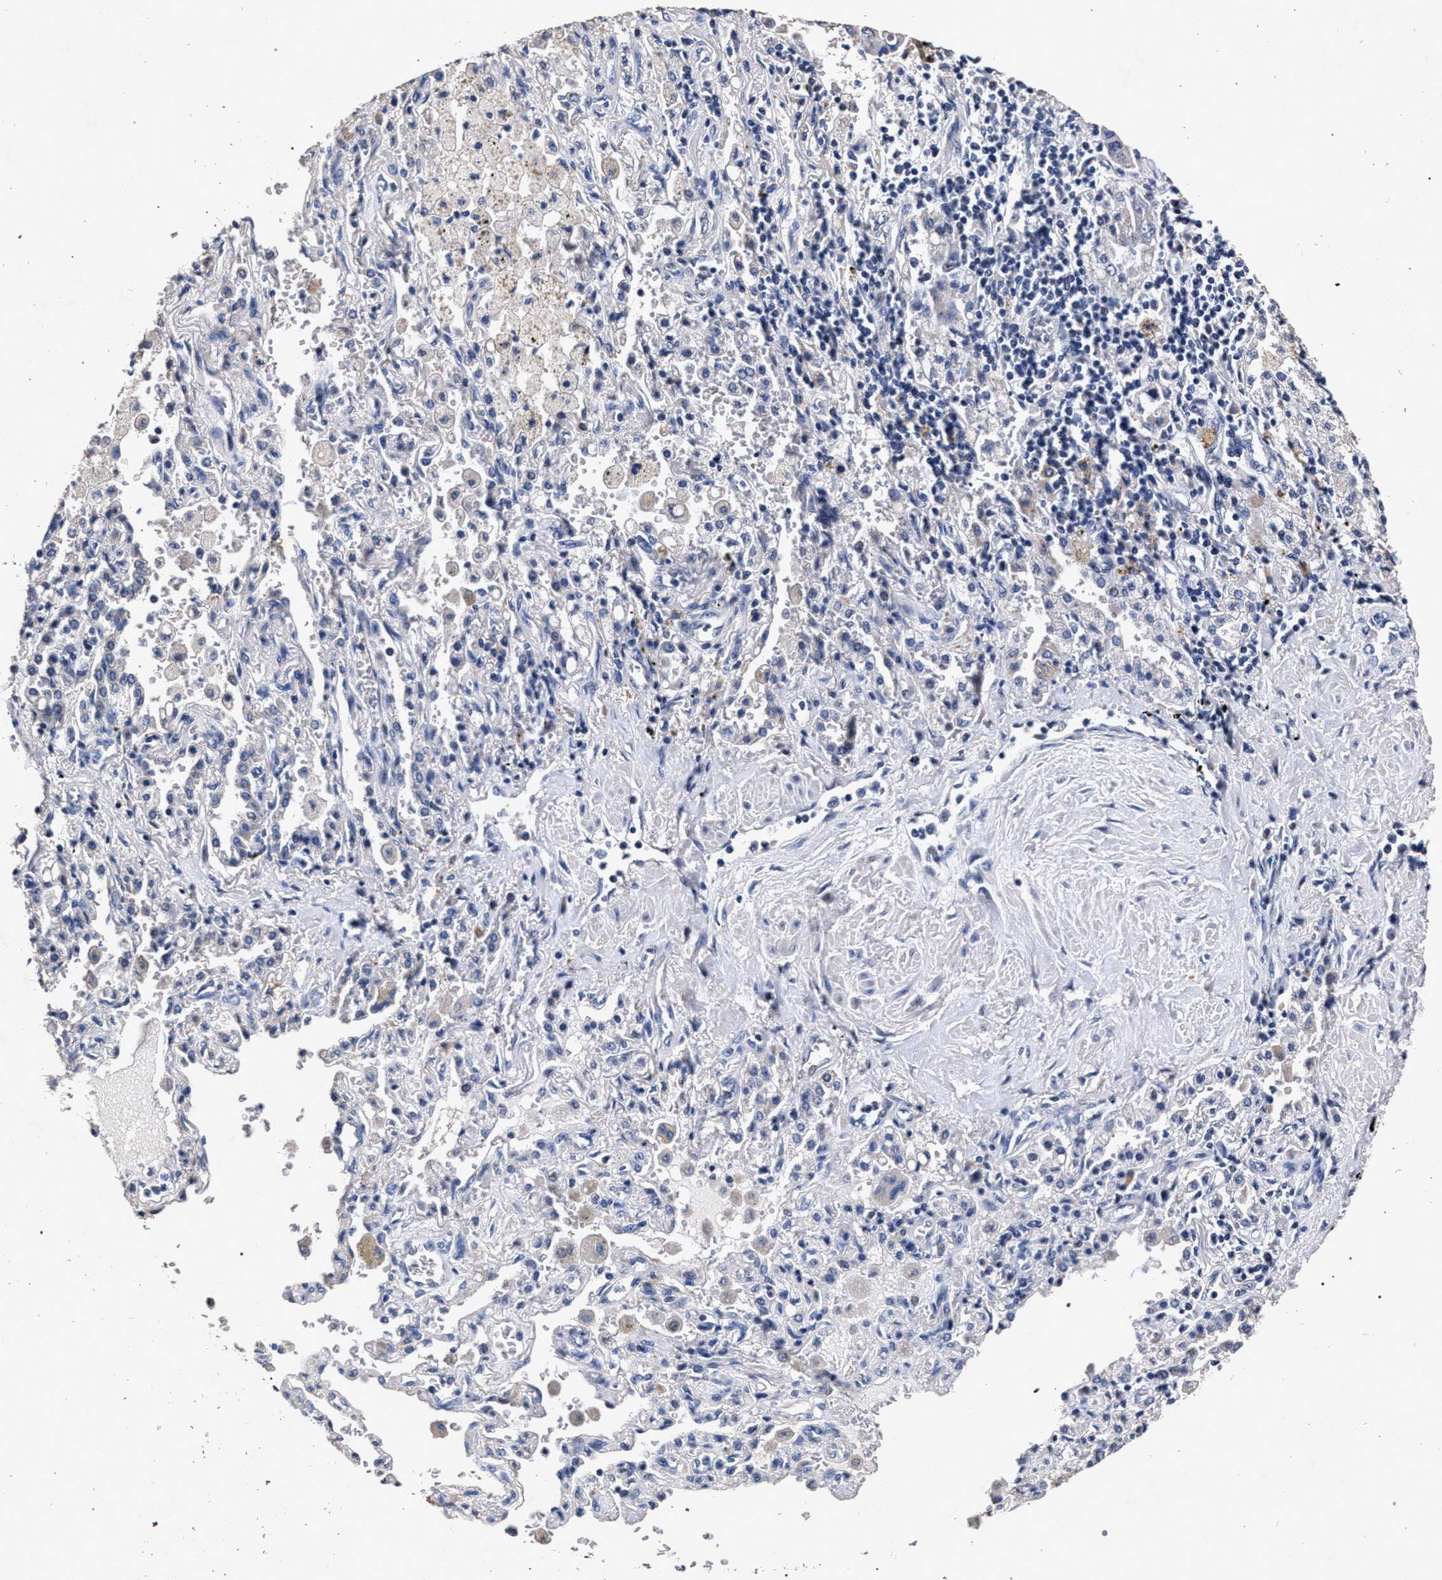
{"staining": {"intensity": "negative", "quantity": "none", "location": "none"}, "tissue": "lung cancer", "cell_type": "Tumor cells", "image_type": "cancer", "snomed": [{"axis": "morphology", "description": "Adenocarcinoma, NOS"}, {"axis": "topography", "description": "Lung"}], "caption": "IHC of human adenocarcinoma (lung) reveals no staining in tumor cells.", "gene": "ATP1A2", "patient": {"sex": "female", "age": 65}}